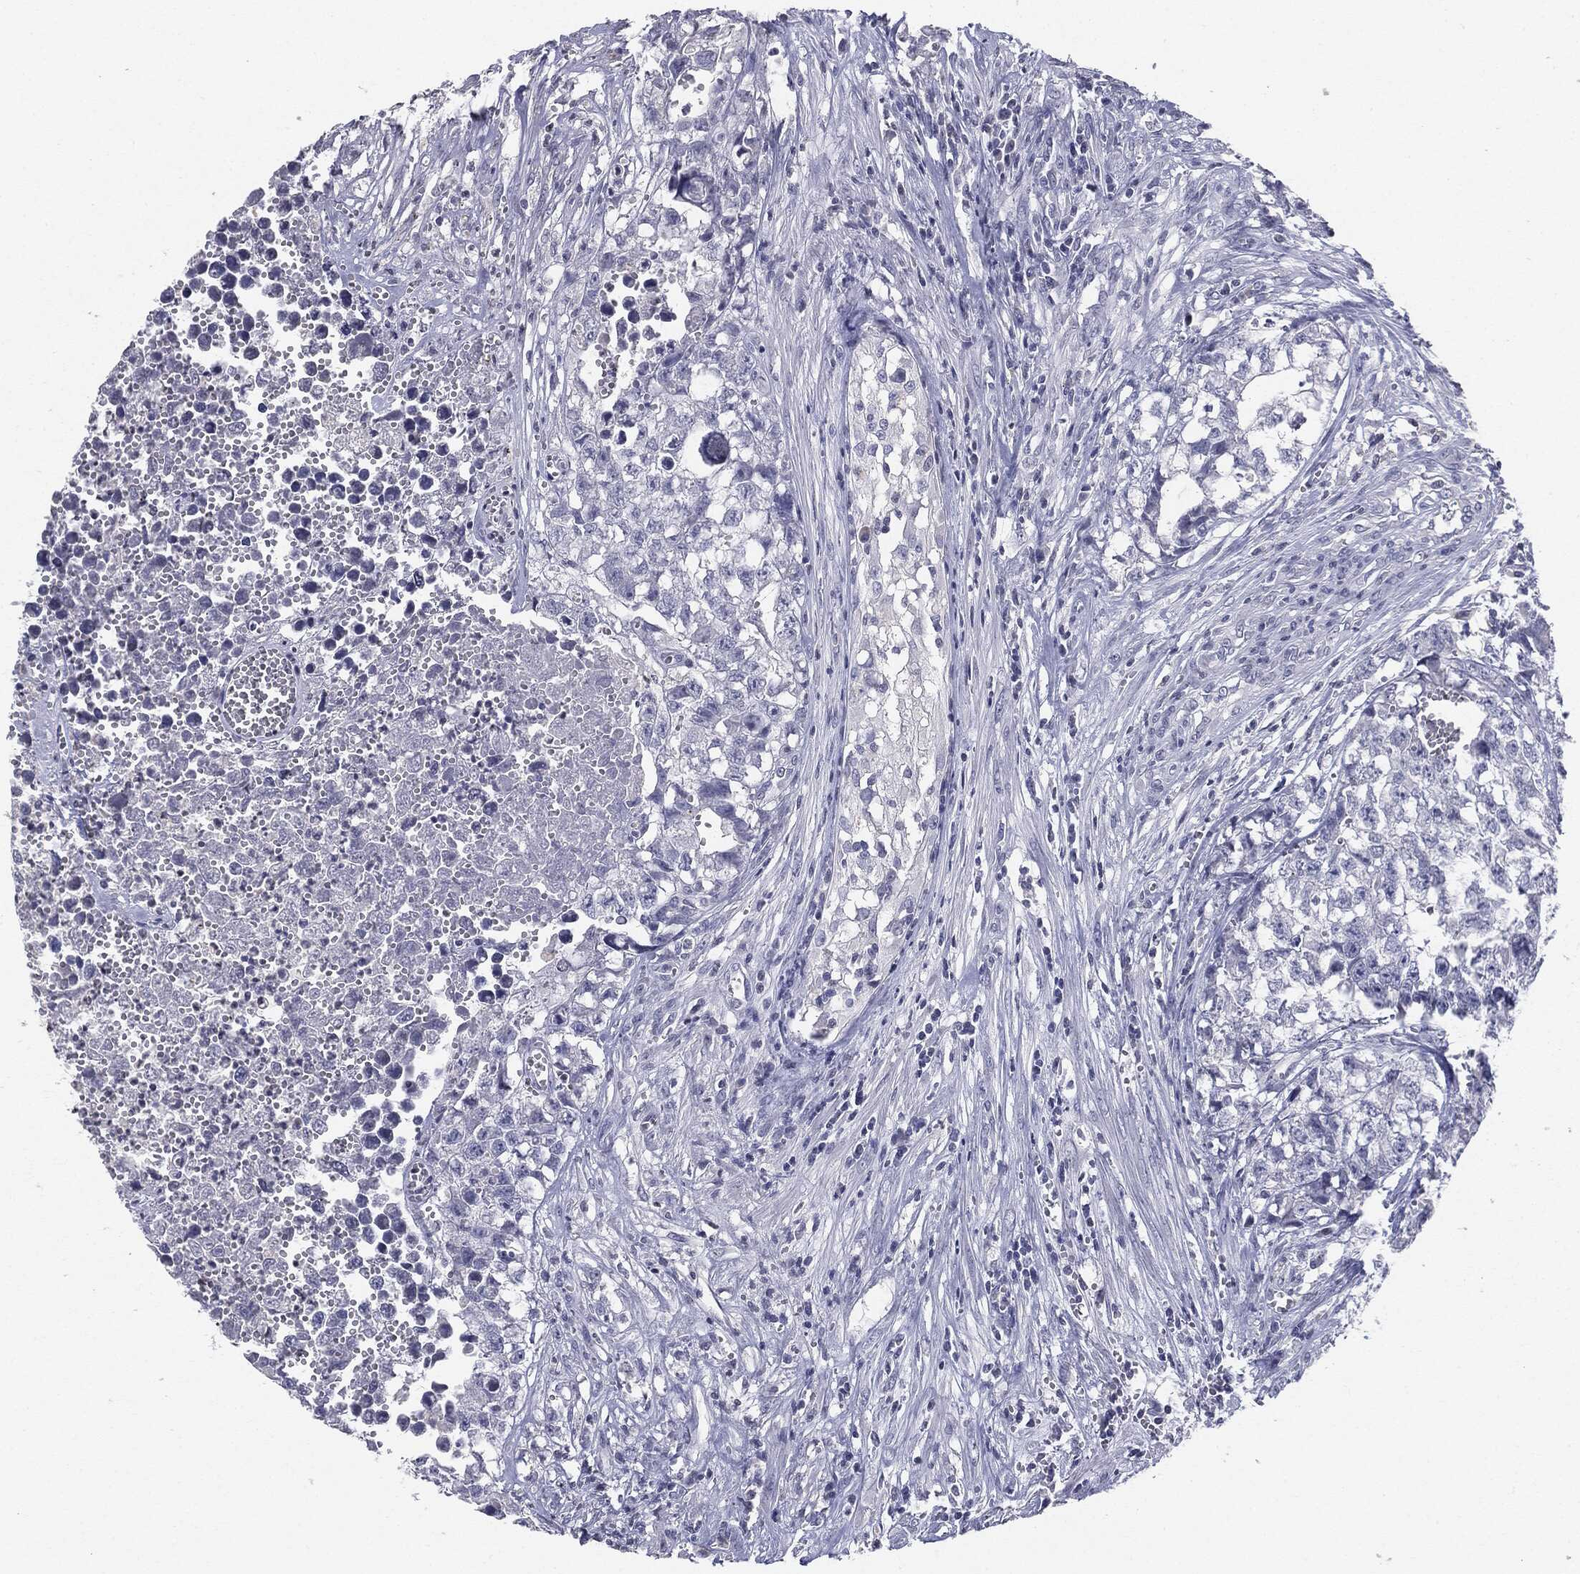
{"staining": {"intensity": "negative", "quantity": "none", "location": "none"}, "tissue": "testis cancer", "cell_type": "Tumor cells", "image_type": "cancer", "snomed": [{"axis": "morphology", "description": "Seminoma, NOS"}, {"axis": "morphology", "description": "Carcinoma, Embryonal, NOS"}, {"axis": "topography", "description": "Testis"}], "caption": "Embryonal carcinoma (testis) stained for a protein using IHC reveals no staining tumor cells.", "gene": "SERPINB4", "patient": {"sex": "male", "age": 22}}